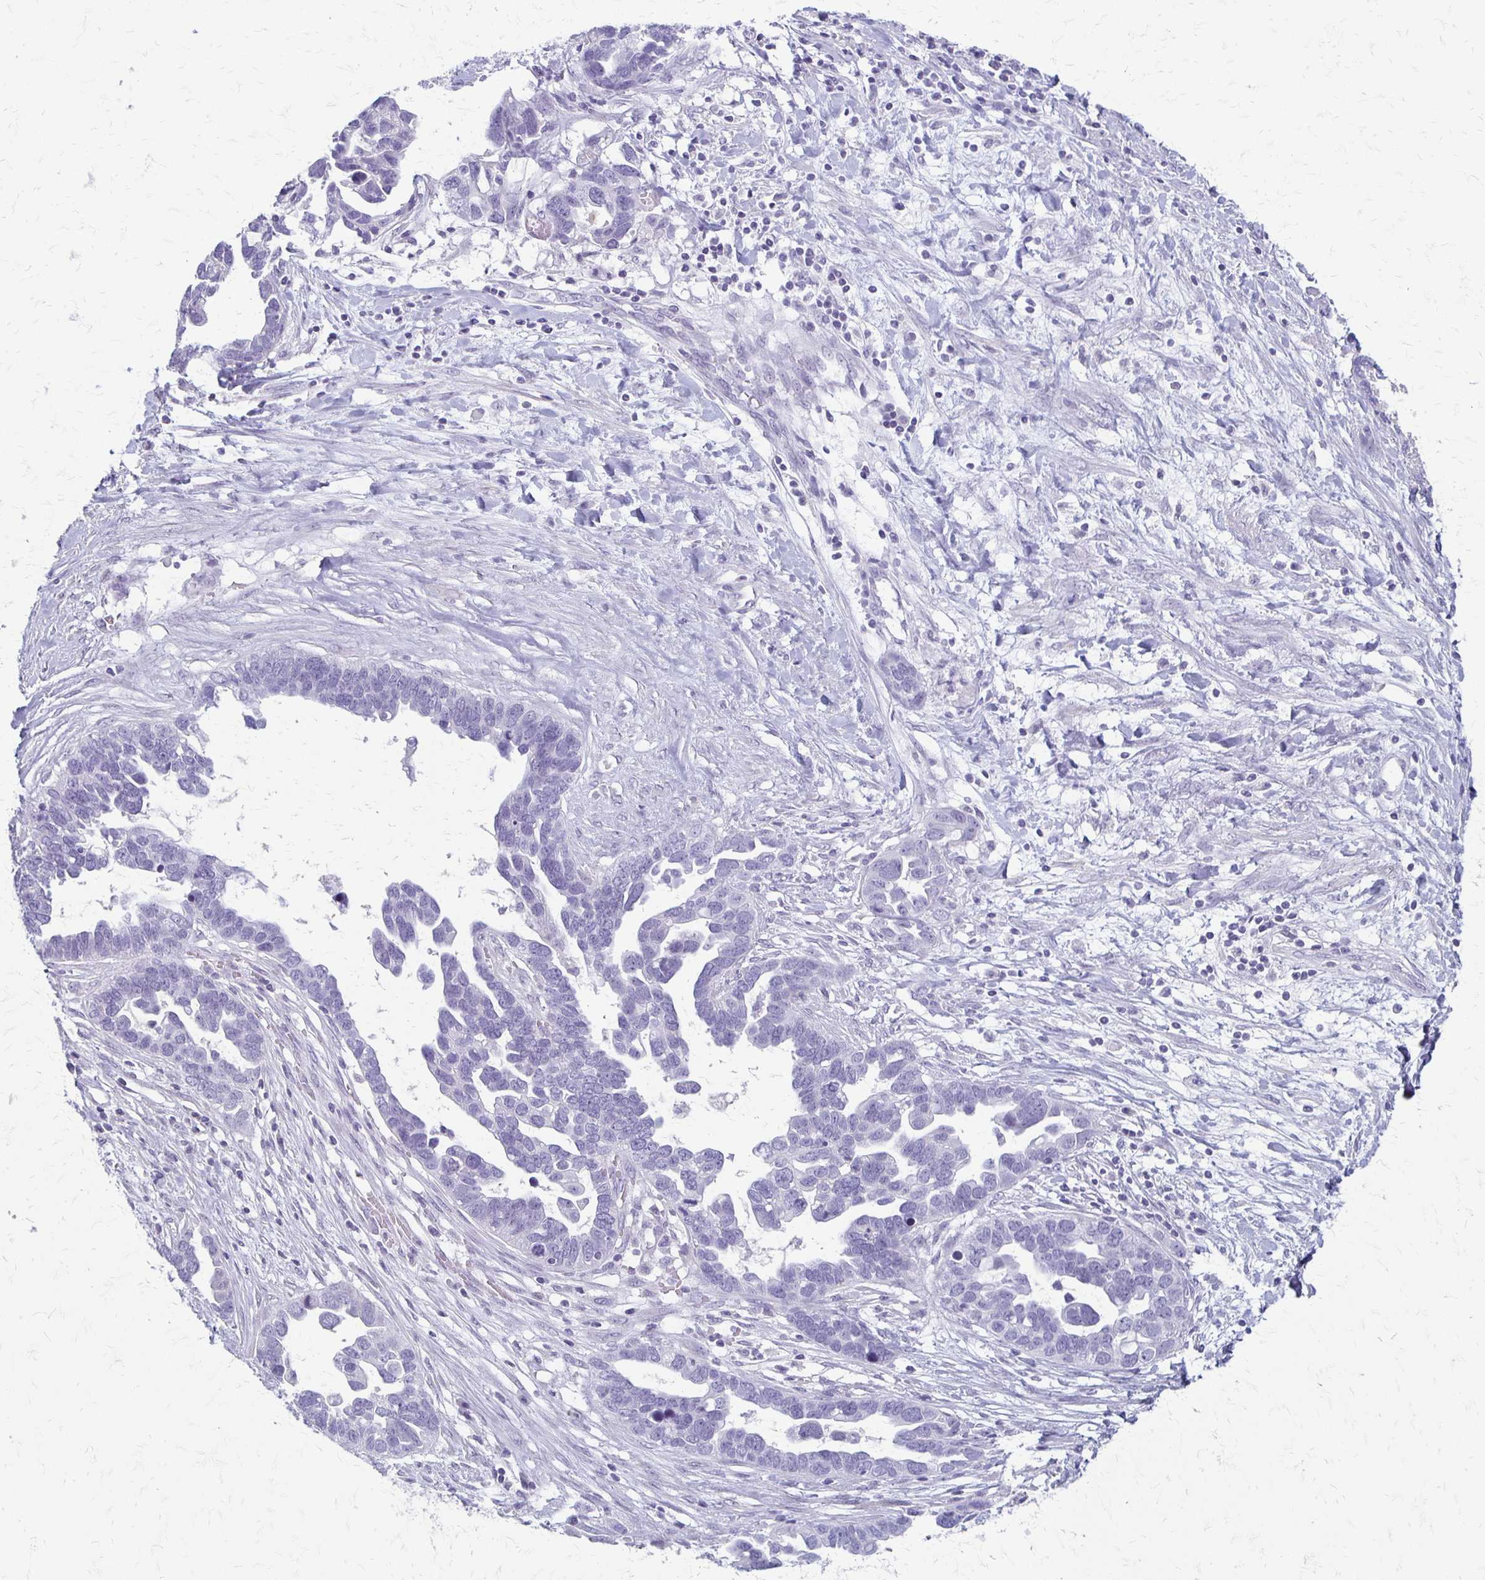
{"staining": {"intensity": "negative", "quantity": "none", "location": "none"}, "tissue": "ovarian cancer", "cell_type": "Tumor cells", "image_type": "cancer", "snomed": [{"axis": "morphology", "description": "Cystadenocarcinoma, serous, NOS"}, {"axis": "topography", "description": "Ovary"}], "caption": "IHC micrograph of serous cystadenocarcinoma (ovarian) stained for a protein (brown), which shows no expression in tumor cells.", "gene": "IVL", "patient": {"sex": "female", "age": 54}}